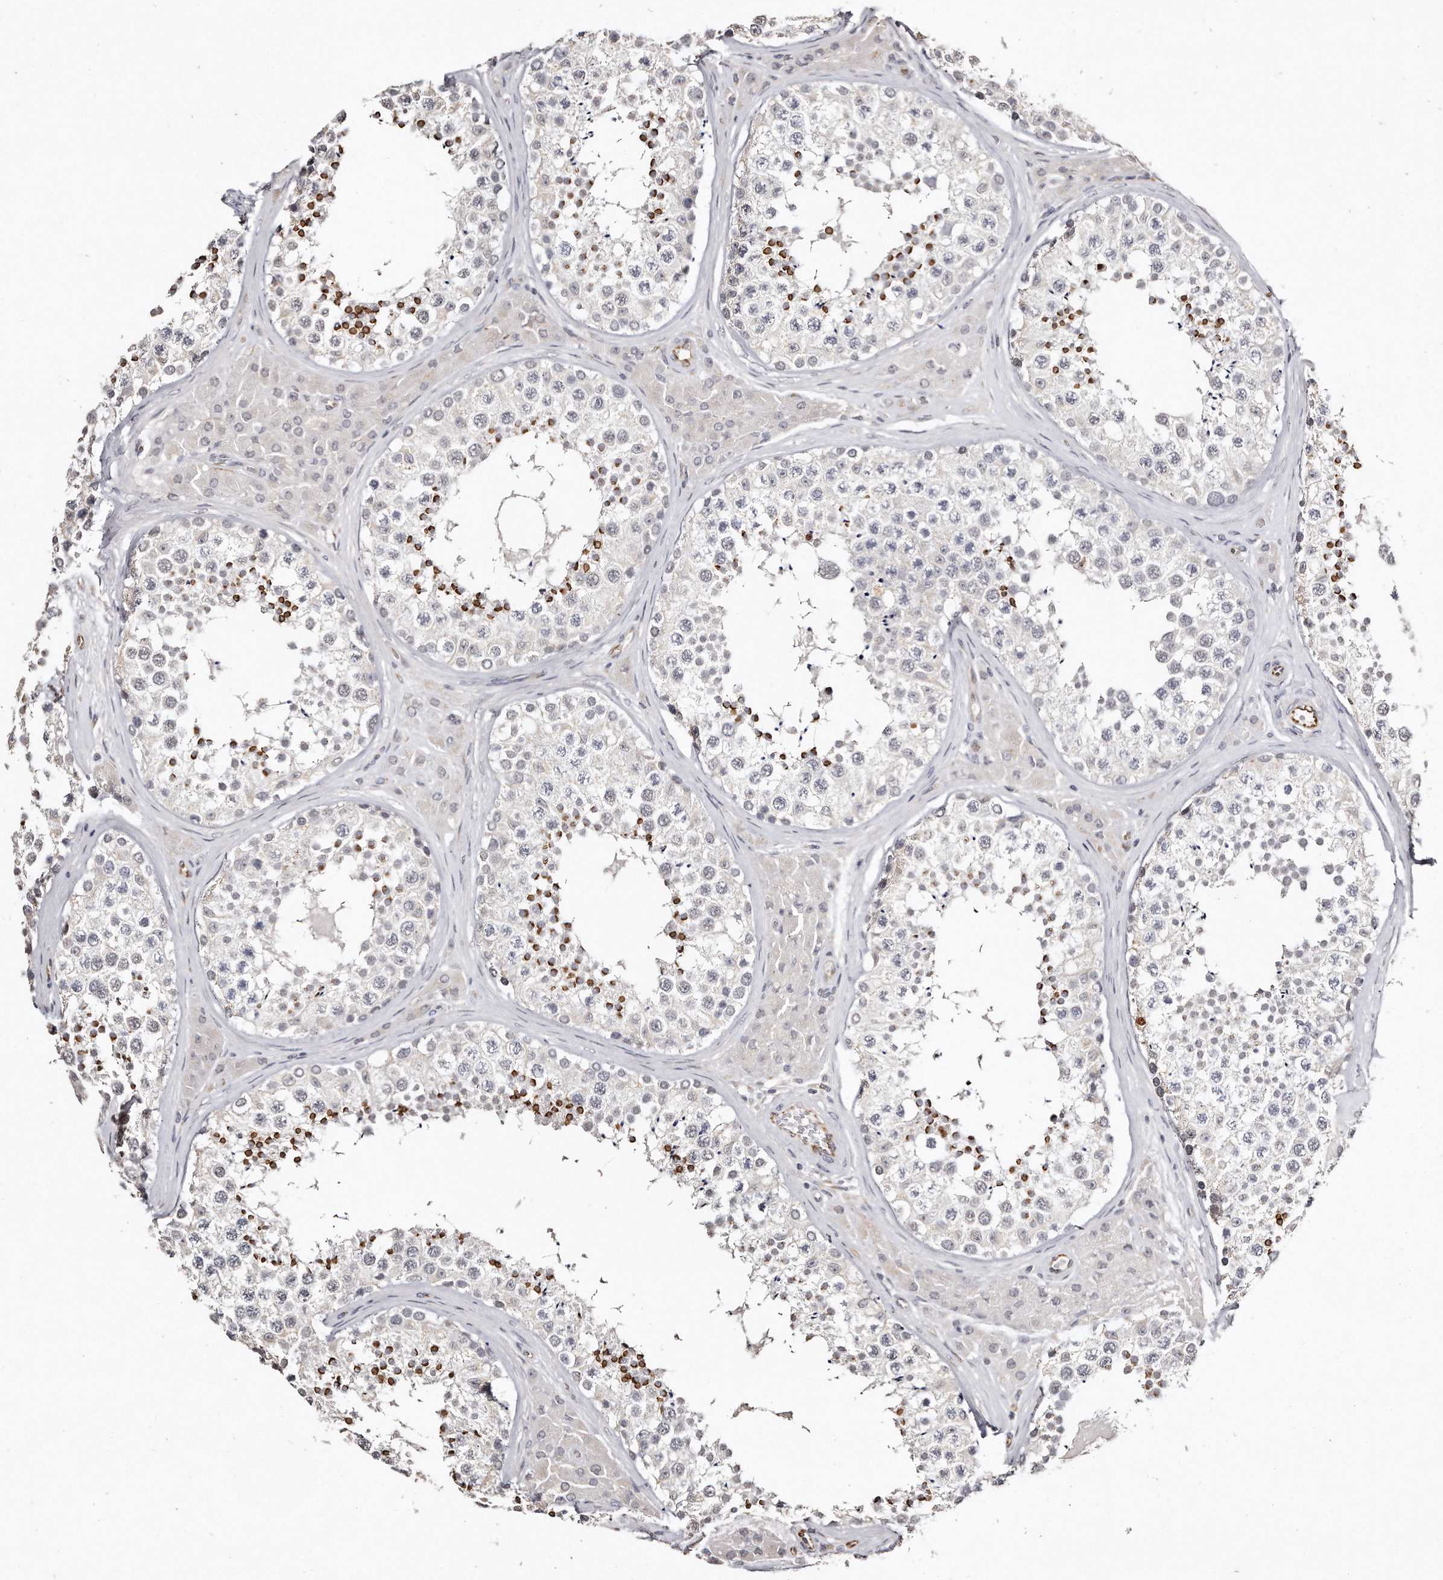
{"staining": {"intensity": "strong", "quantity": "<25%", "location": "cytoplasmic/membranous"}, "tissue": "testis", "cell_type": "Cells in seminiferous ducts", "image_type": "normal", "snomed": [{"axis": "morphology", "description": "Normal tissue, NOS"}, {"axis": "topography", "description": "Testis"}], "caption": "High-magnification brightfield microscopy of normal testis stained with DAB (brown) and counterstained with hematoxylin (blue). cells in seminiferous ducts exhibit strong cytoplasmic/membranous positivity is seen in approximately<25% of cells.", "gene": "ZYG11A", "patient": {"sex": "male", "age": 46}}